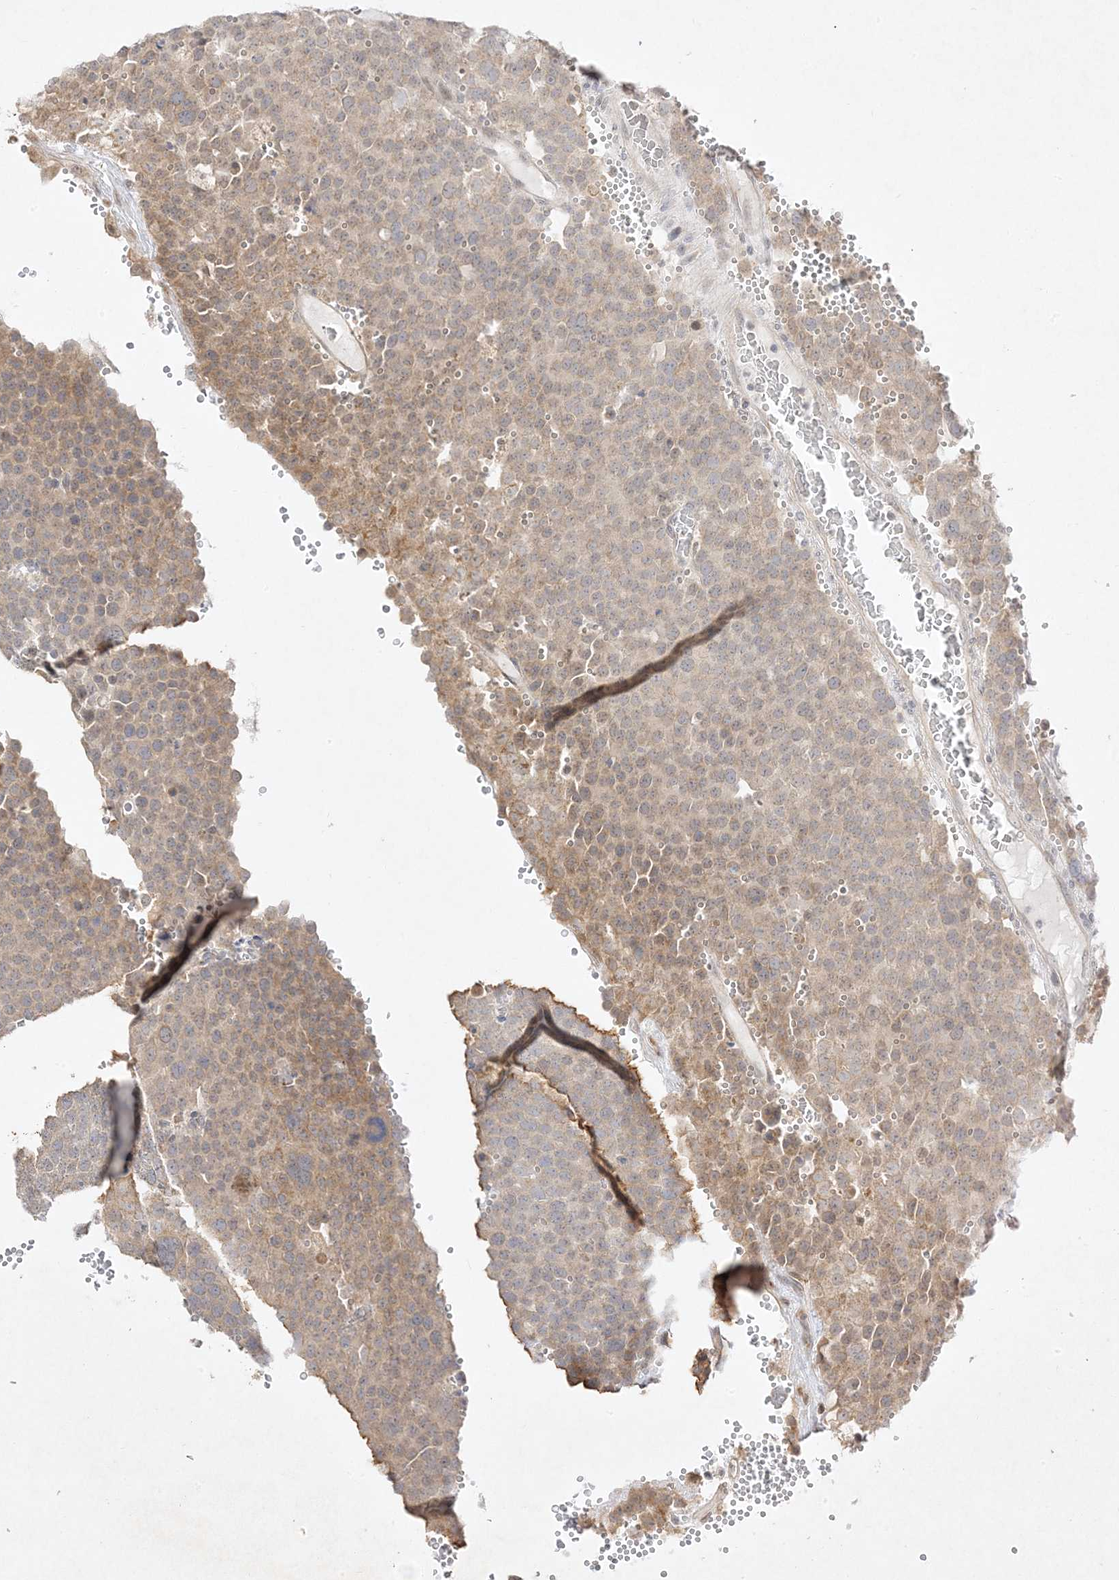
{"staining": {"intensity": "weak", "quantity": ">75%", "location": "cytoplasmic/membranous"}, "tissue": "testis cancer", "cell_type": "Tumor cells", "image_type": "cancer", "snomed": [{"axis": "morphology", "description": "Seminoma, NOS"}, {"axis": "topography", "description": "Testis"}], "caption": "Immunohistochemical staining of testis seminoma demonstrates weak cytoplasmic/membranous protein expression in approximately >75% of tumor cells.", "gene": "C2CD2", "patient": {"sex": "male", "age": 71}}